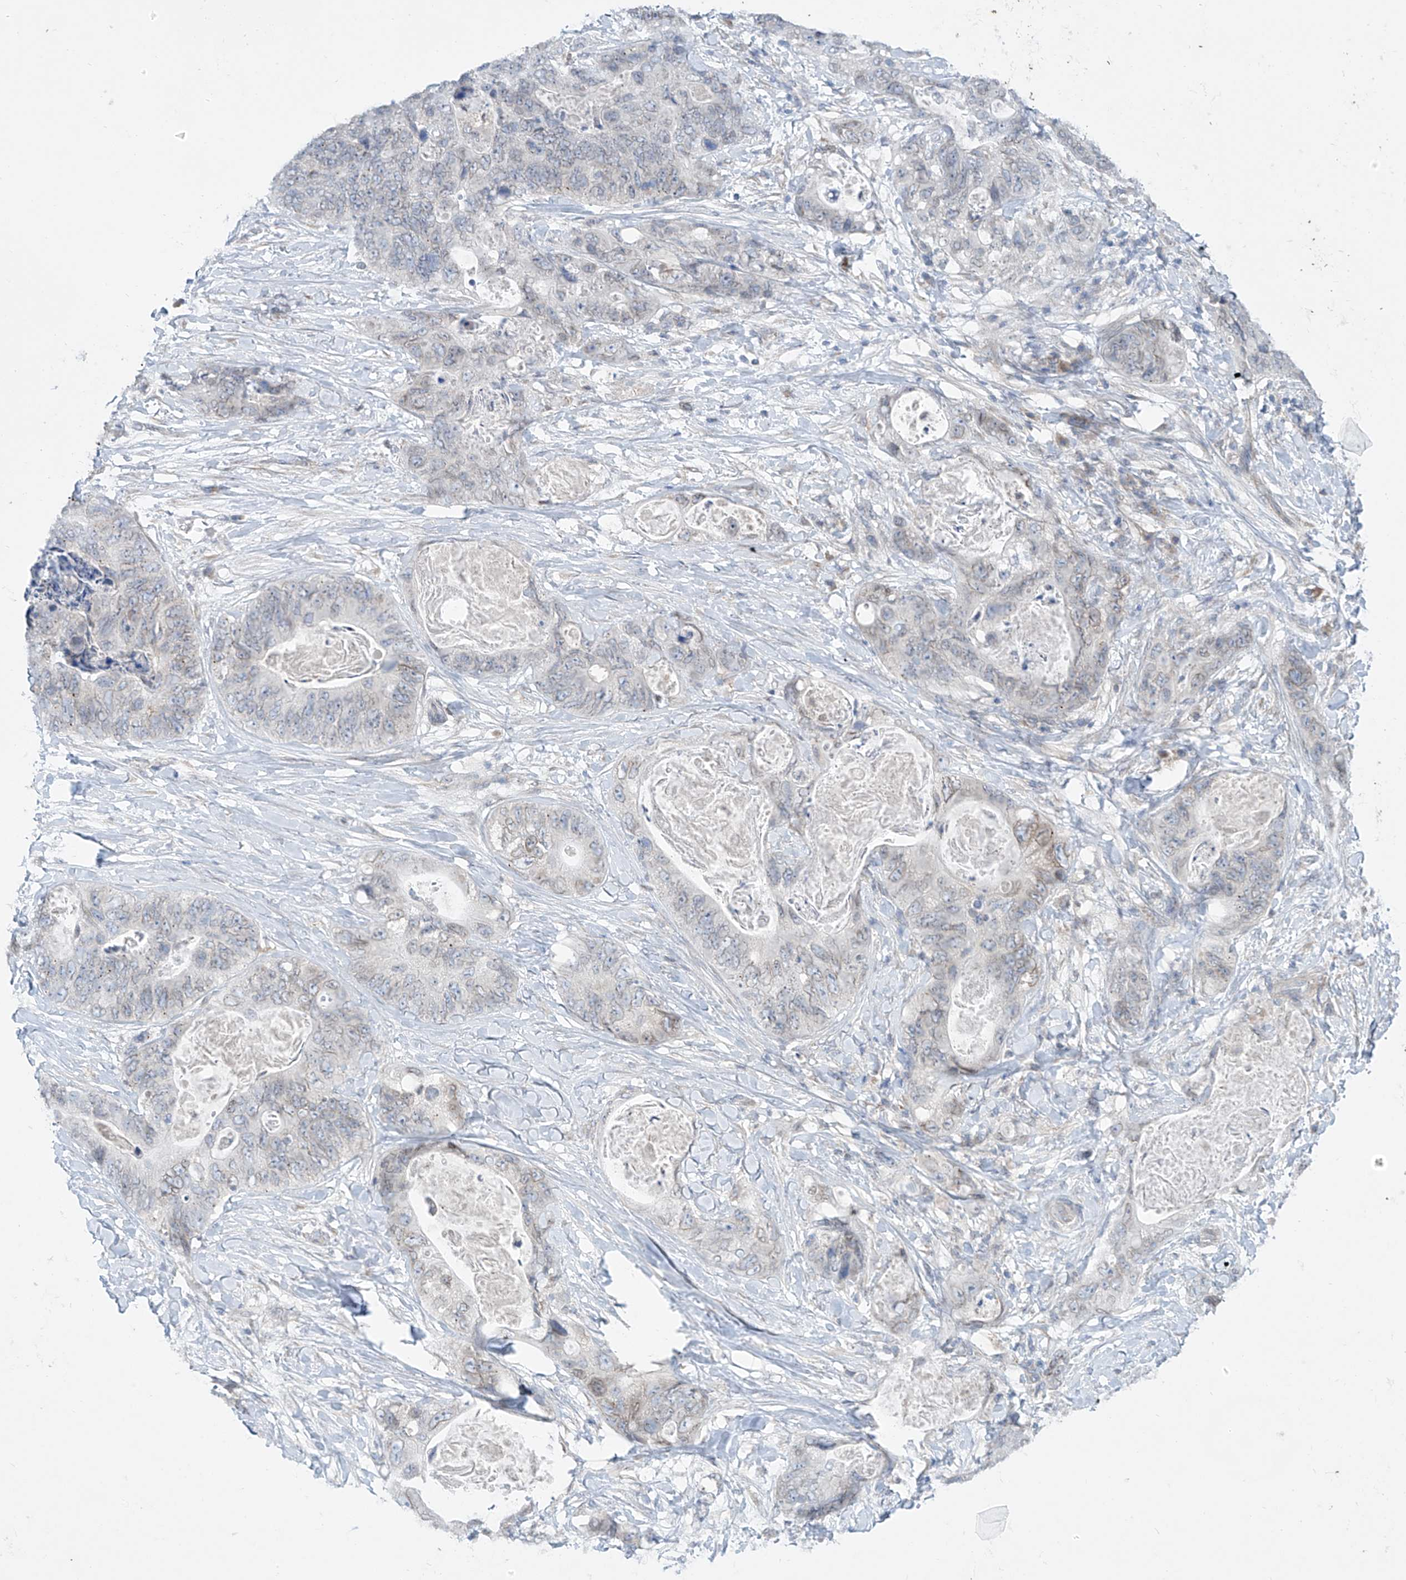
{"staining": {"intensity": "weak", "quantity": "<25%", "location": "cytoplasmic/membranous,nuclear"}, "tissue": "stomach cancer", "cell_type": "Tumor cells", "image_type": "cancer", "snomed": [{"axis": "morphology", "description": "Adenocarcinoma, NOS"}, {"axis": "topography", "description": "Stomach"}], "caption": "IHC image of human stomach cancer stained for a protein (brown), which reveals no staining in tumor cells.", "gene": "KRTAP25-1", "patient": {"sex": "female", "age": 89}}